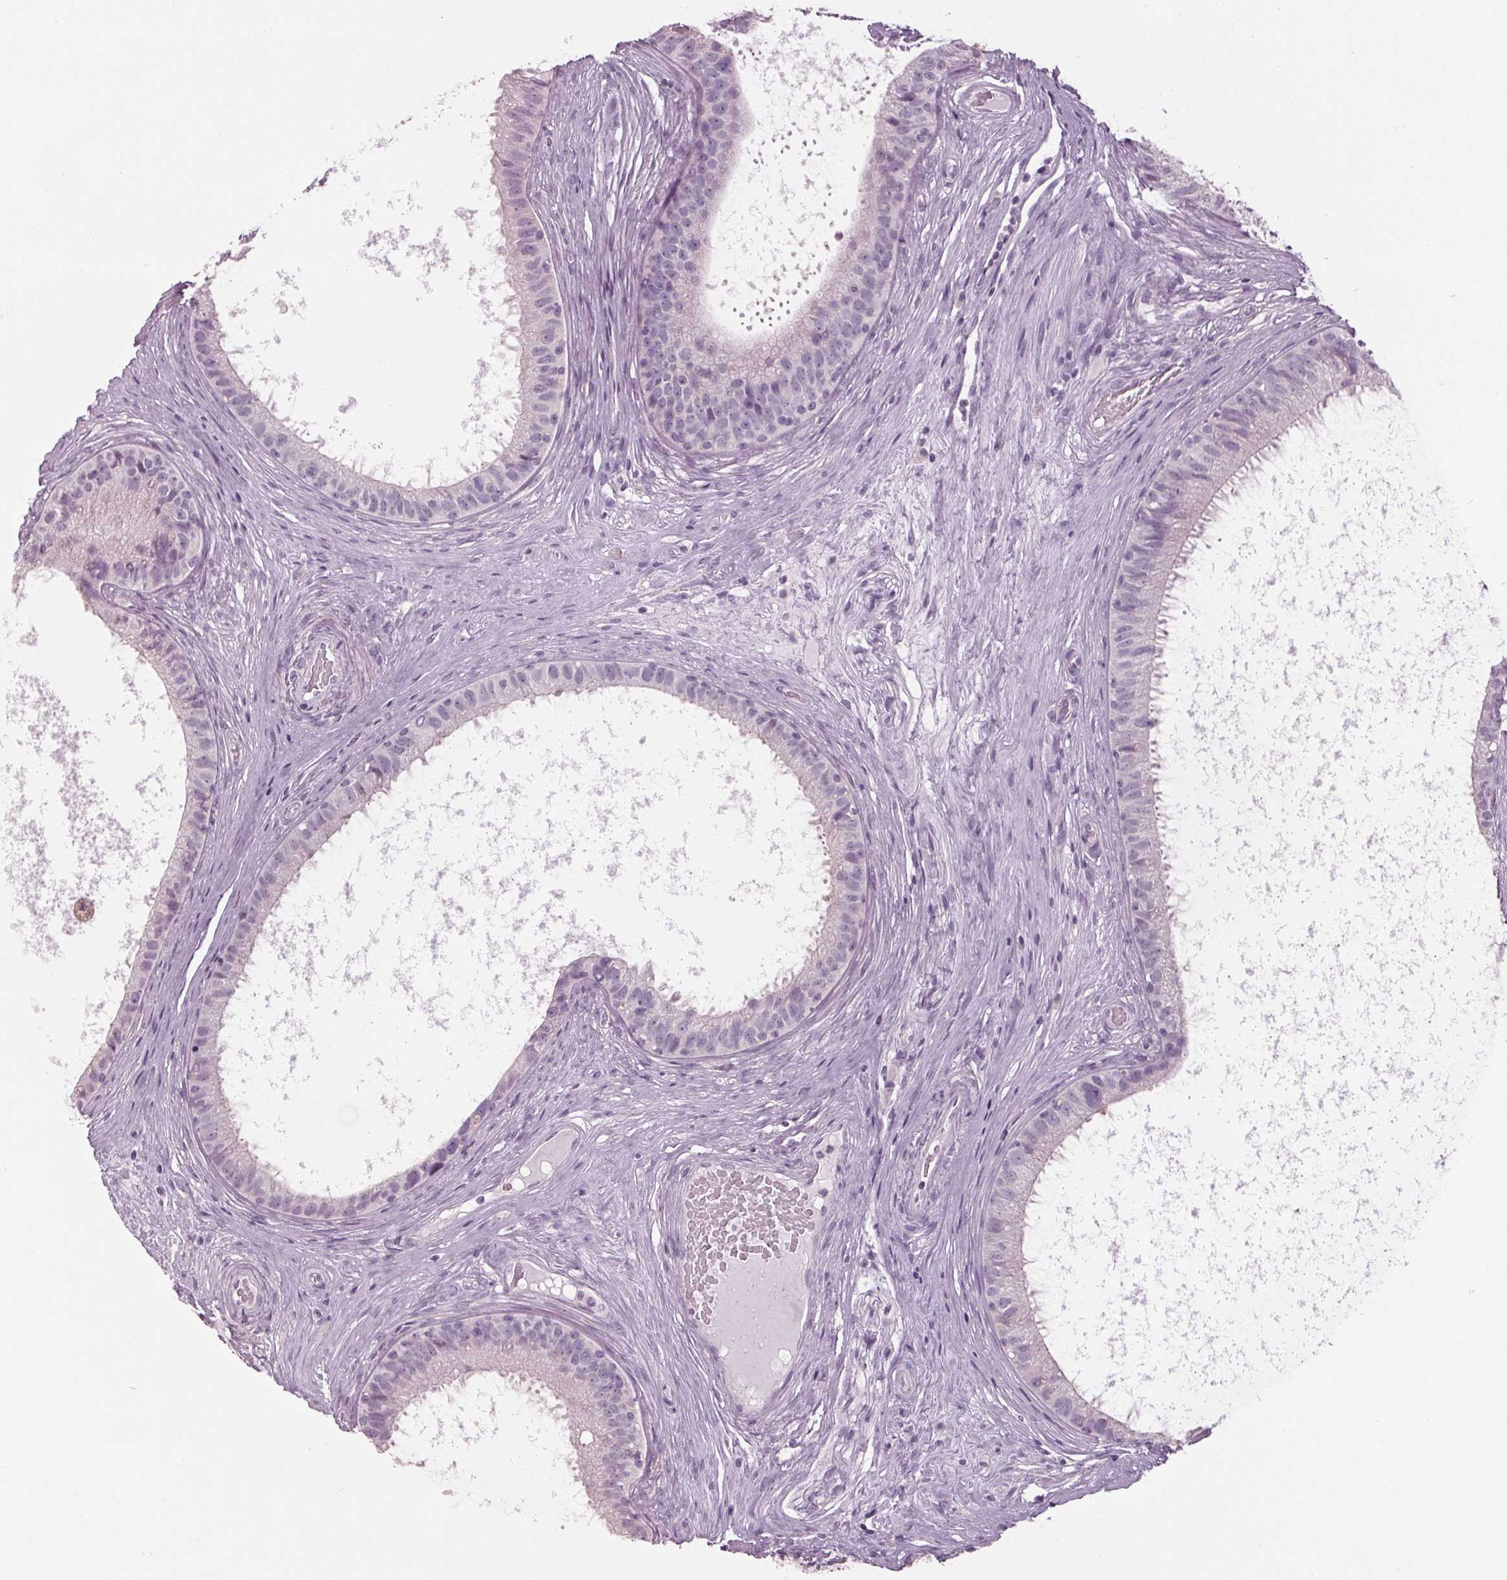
{"staining": {"intensity": "negative", "quantity": "none", "location": "none"}, "tissue": "epididymis", "cell_type": "Glandular cells", "image_type": "normal", "snomed": [{"axis": "morphology", "description": "Normal tissue, NOS"}, {"axis": "topography", "description": "Epididymis"}], "caption": "This photomicrograph is of normal epididymis stained with immunohistochemistry to label a protein in brown with the nuclei are counter-stained blue. There is no positivity in glandular cells.", "gene": "TNNC2", "patient": {"sex": "male", "age": 59}}